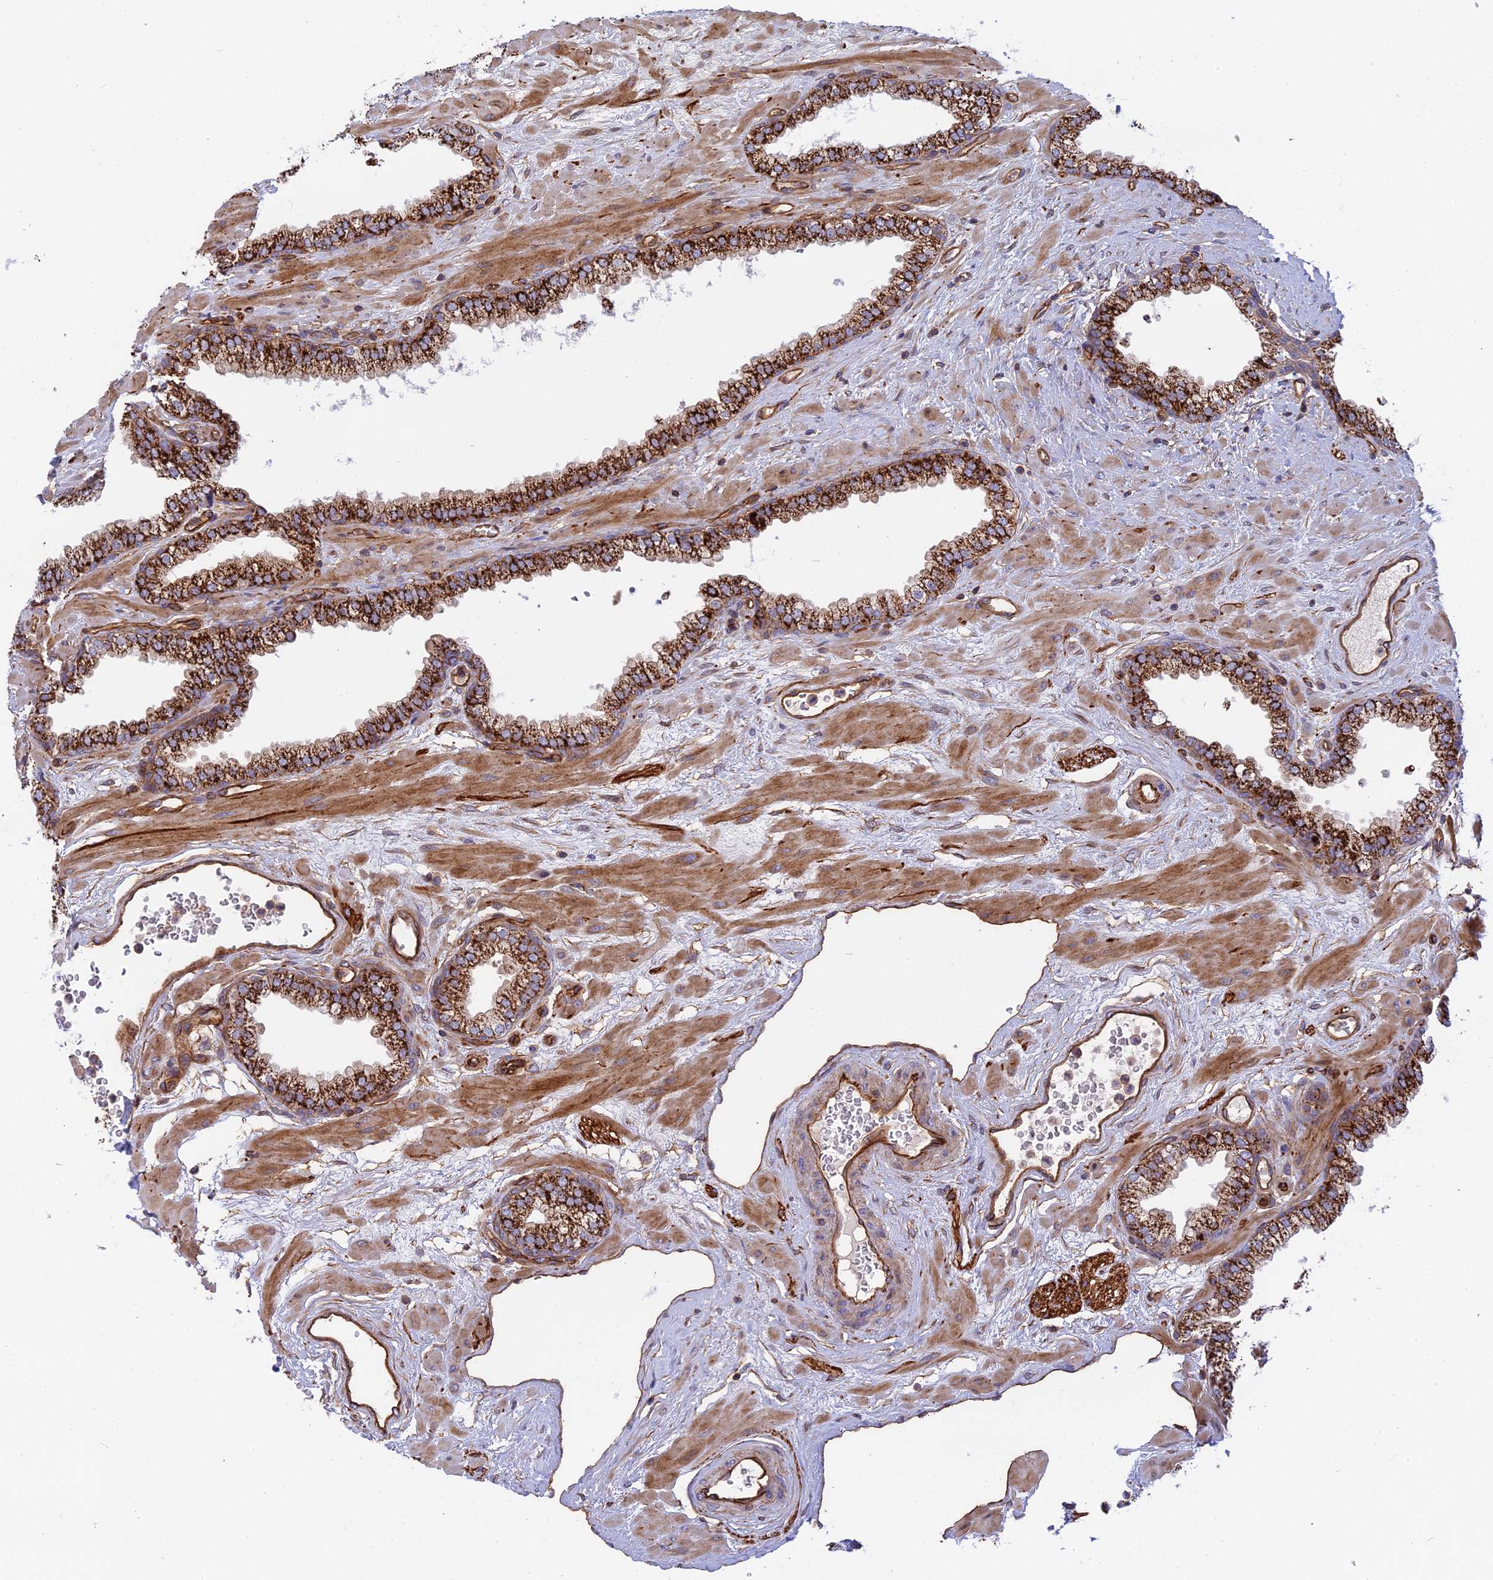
{"staining": {"intensity": "strong", "quantity": "25%-75%", "location": "cytoplasmic/membranous"}, "tissue": "prostate", "cell_type": "Glandular cells", "image_type": "normal", "snomed": [{"axis": "morphology", "description": "Normal tissue, NOS"}, {"axis": "morphology", "description": "Urothelial carcinoma, Low grade"}, {"axis": "topography", "description": "Urinary bladder"}, {"axis": "topography", "description": "Prostate"}], "caption": "IHC (DAB (3,3'-diaminobenzidine)) staining of unremarkable human prostate demonstrates strong cytoplasmic/membranous protein positivity in approximately 25%-75% of glandular cells. (DAB (3,3'-diaminobenzidine) = brown stain, brightfield microscopy at high magnification).", "gene": "CNBD2", "patient": {"sex": "male", "age": 60}}